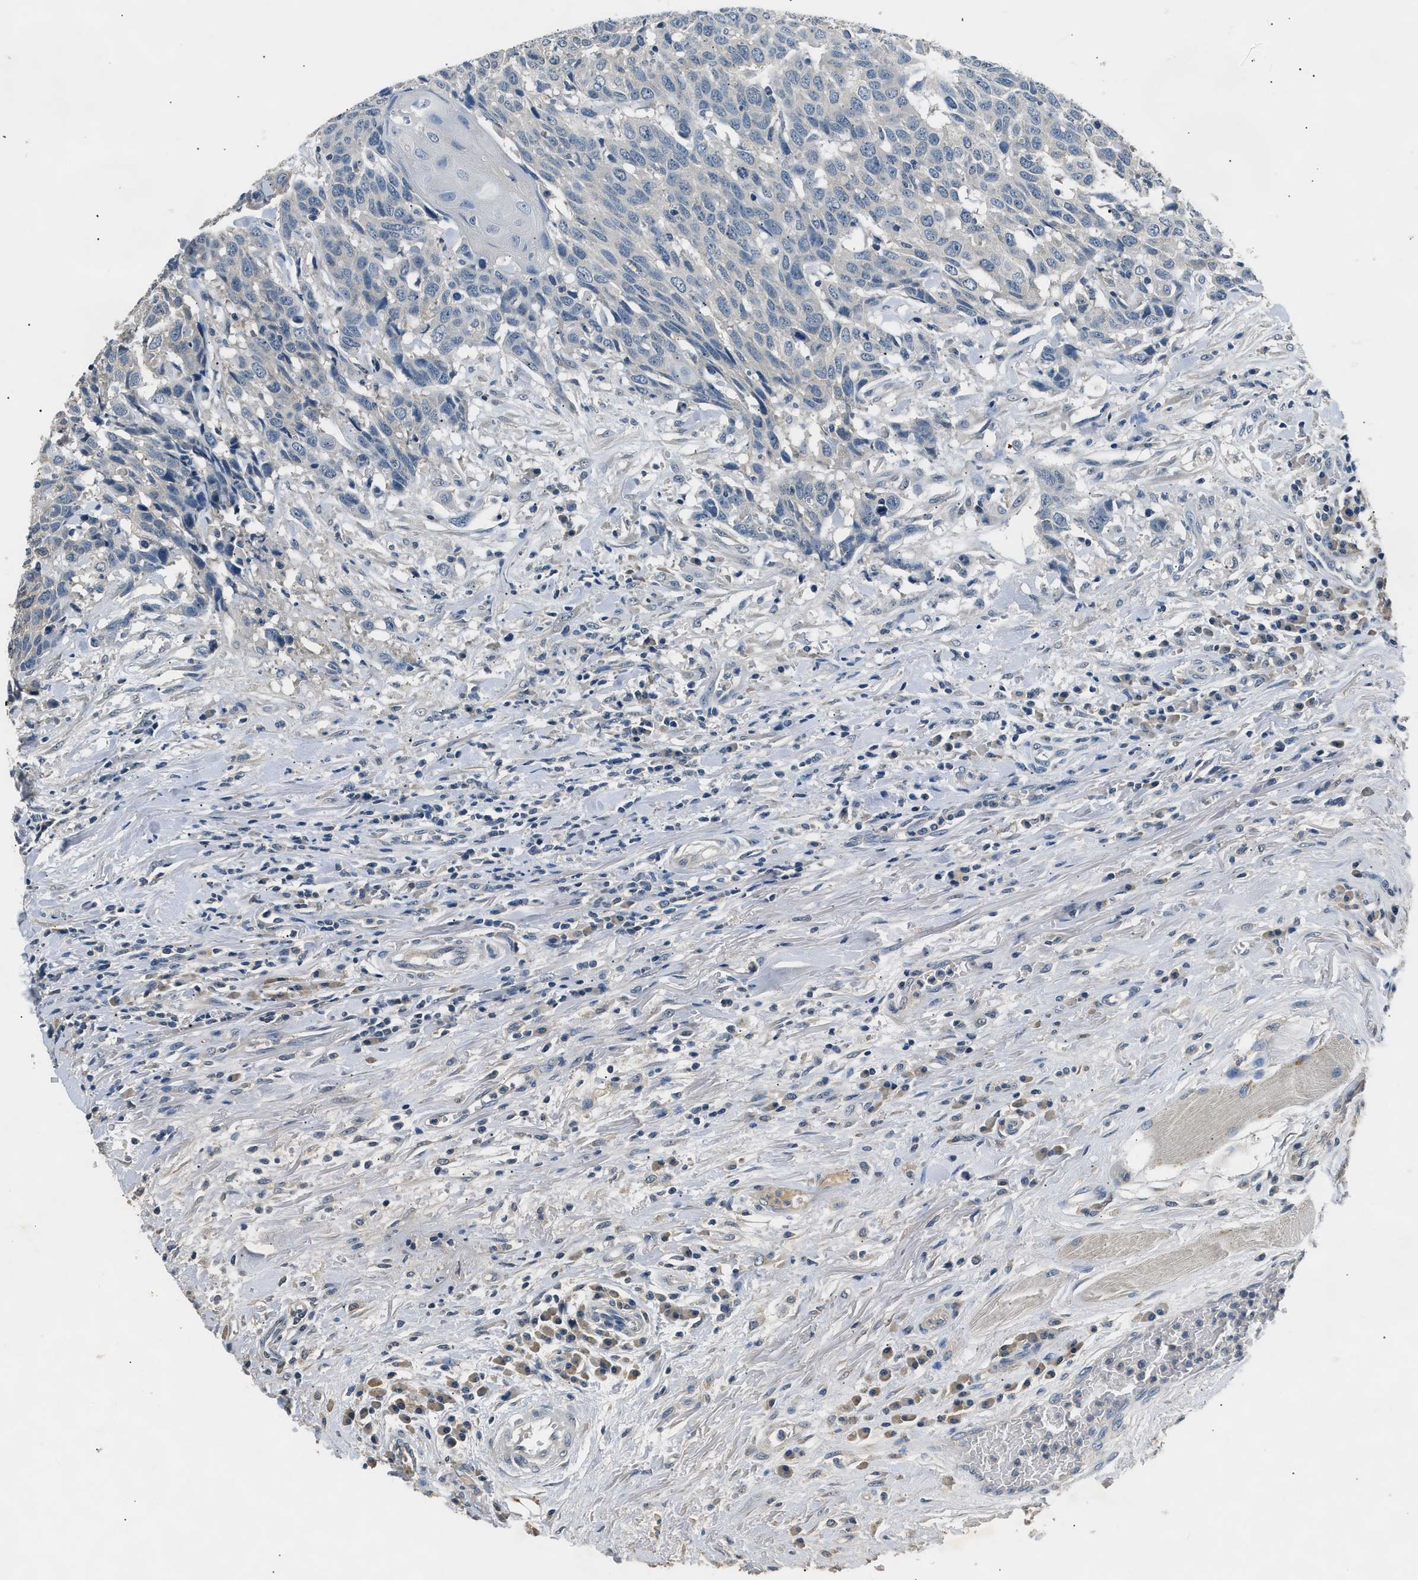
{"staining": {"intensity": "negative", "quantity": "none", "location": "none"}, "tissue": "head and neck cancer", "cell_type": "Tumor cells", "image_type": "cancer", "snomed": [{"axis": "morphology", "description": "Squamous cell carcinoma, NOS"}, {"axis": "topography", "description": "Head-Neck"}], "caption": "Tumor cells are negative for brown protein staining in head and neck cancer (squamous cell carcinoma).", "gene": "INHA", "patient": {"sex": "male", "age": 66}}